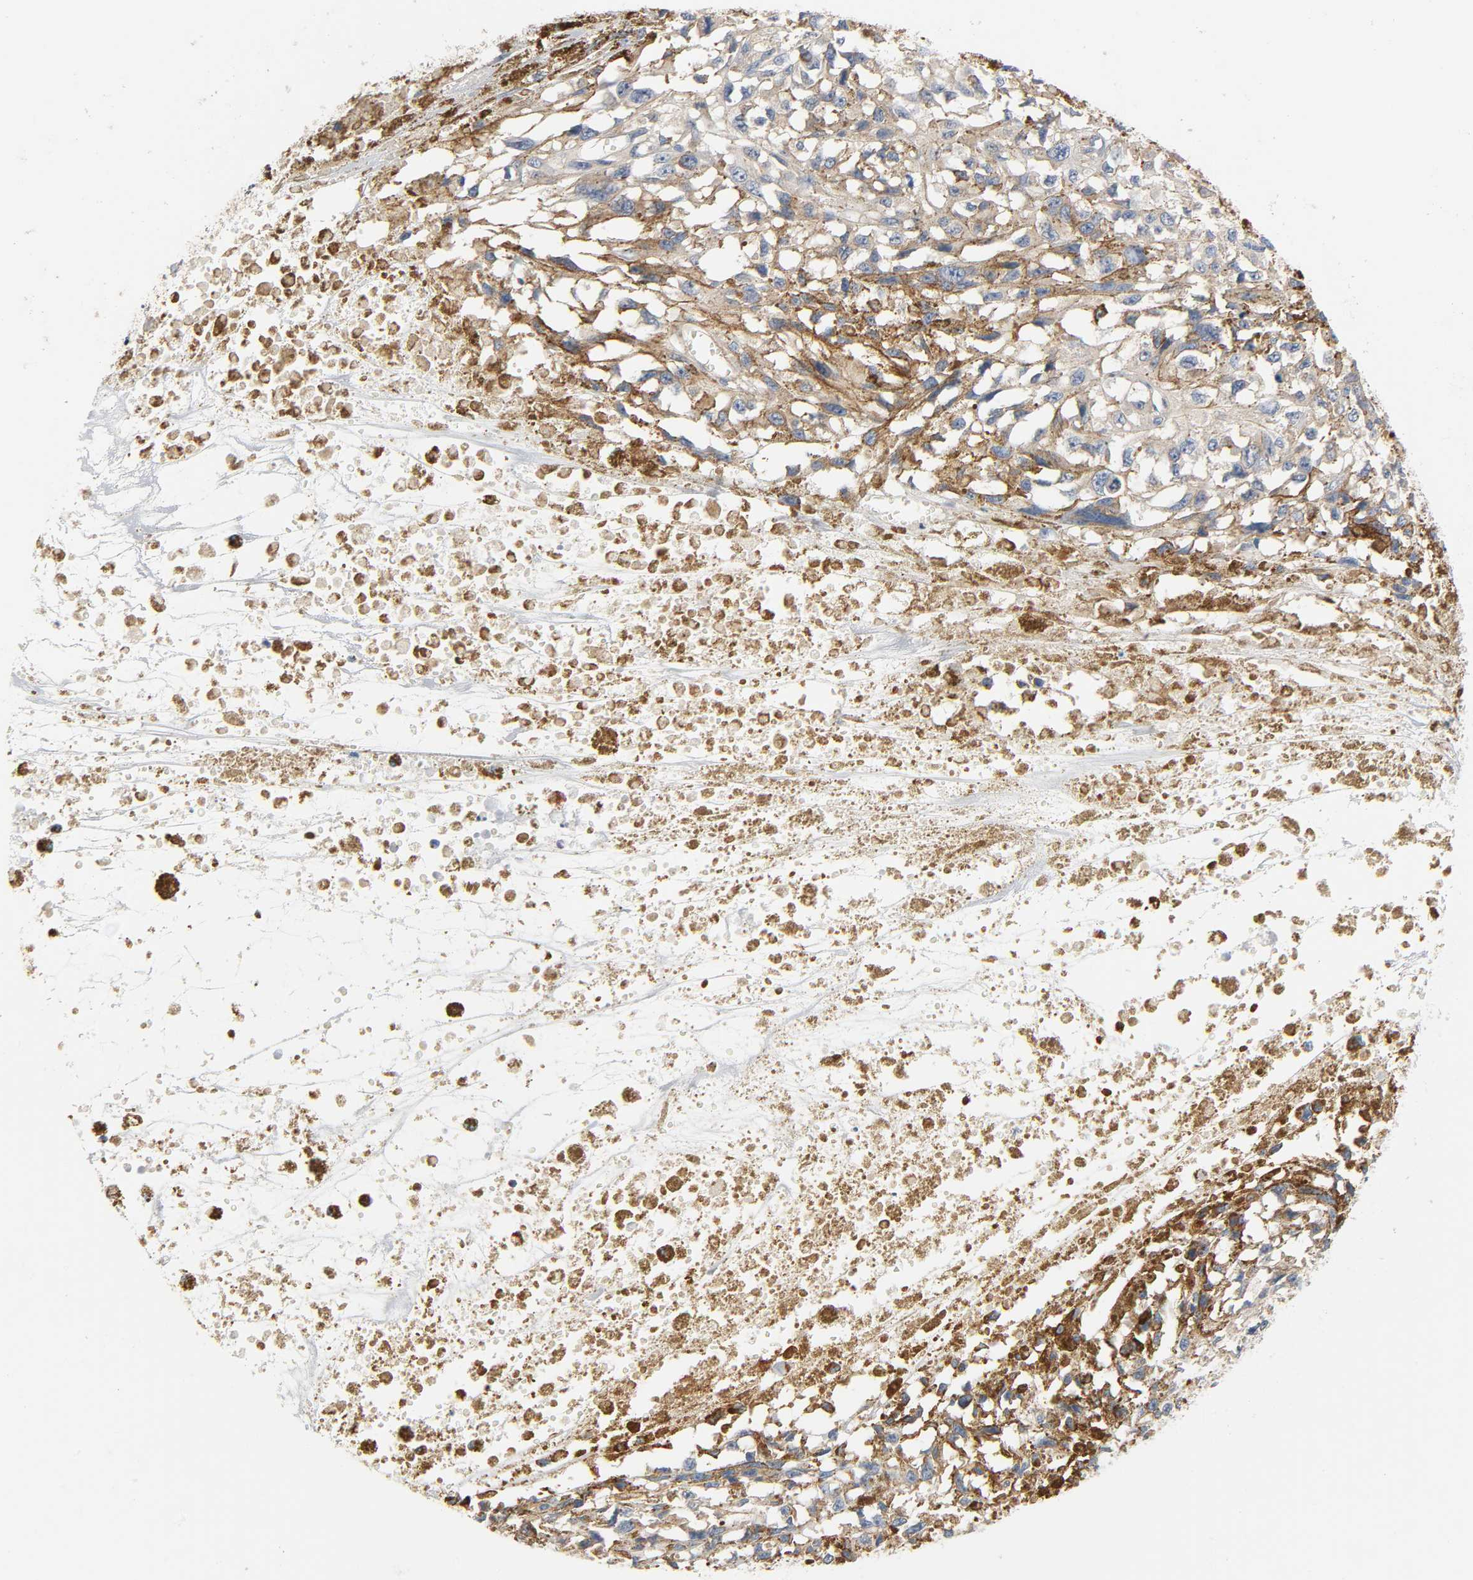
{"staining": {"intensity": "moderate", "quantity": ">75%", "location": "cytoplasmic/membranous"}, "tissue": "melanoma", "cell_type": "Tumor cells", "image_type": "cancer", "snomed": [{"axis": "morphology", "description": "Malignant melanoma, Metastatic site"}, {"axis": "topography", "description": "Lymph node"}], "caption": "Malignant melanoma (metastatic site) stained with DAB (3,3'-diaminobenzidine) IHC exhibits medium levels of moderate cytoplasmic/membranous staining in approximately >75% of tumor cells.", "gene": "ARPC1A", "patient": {"sex": "male", "age": 59}}